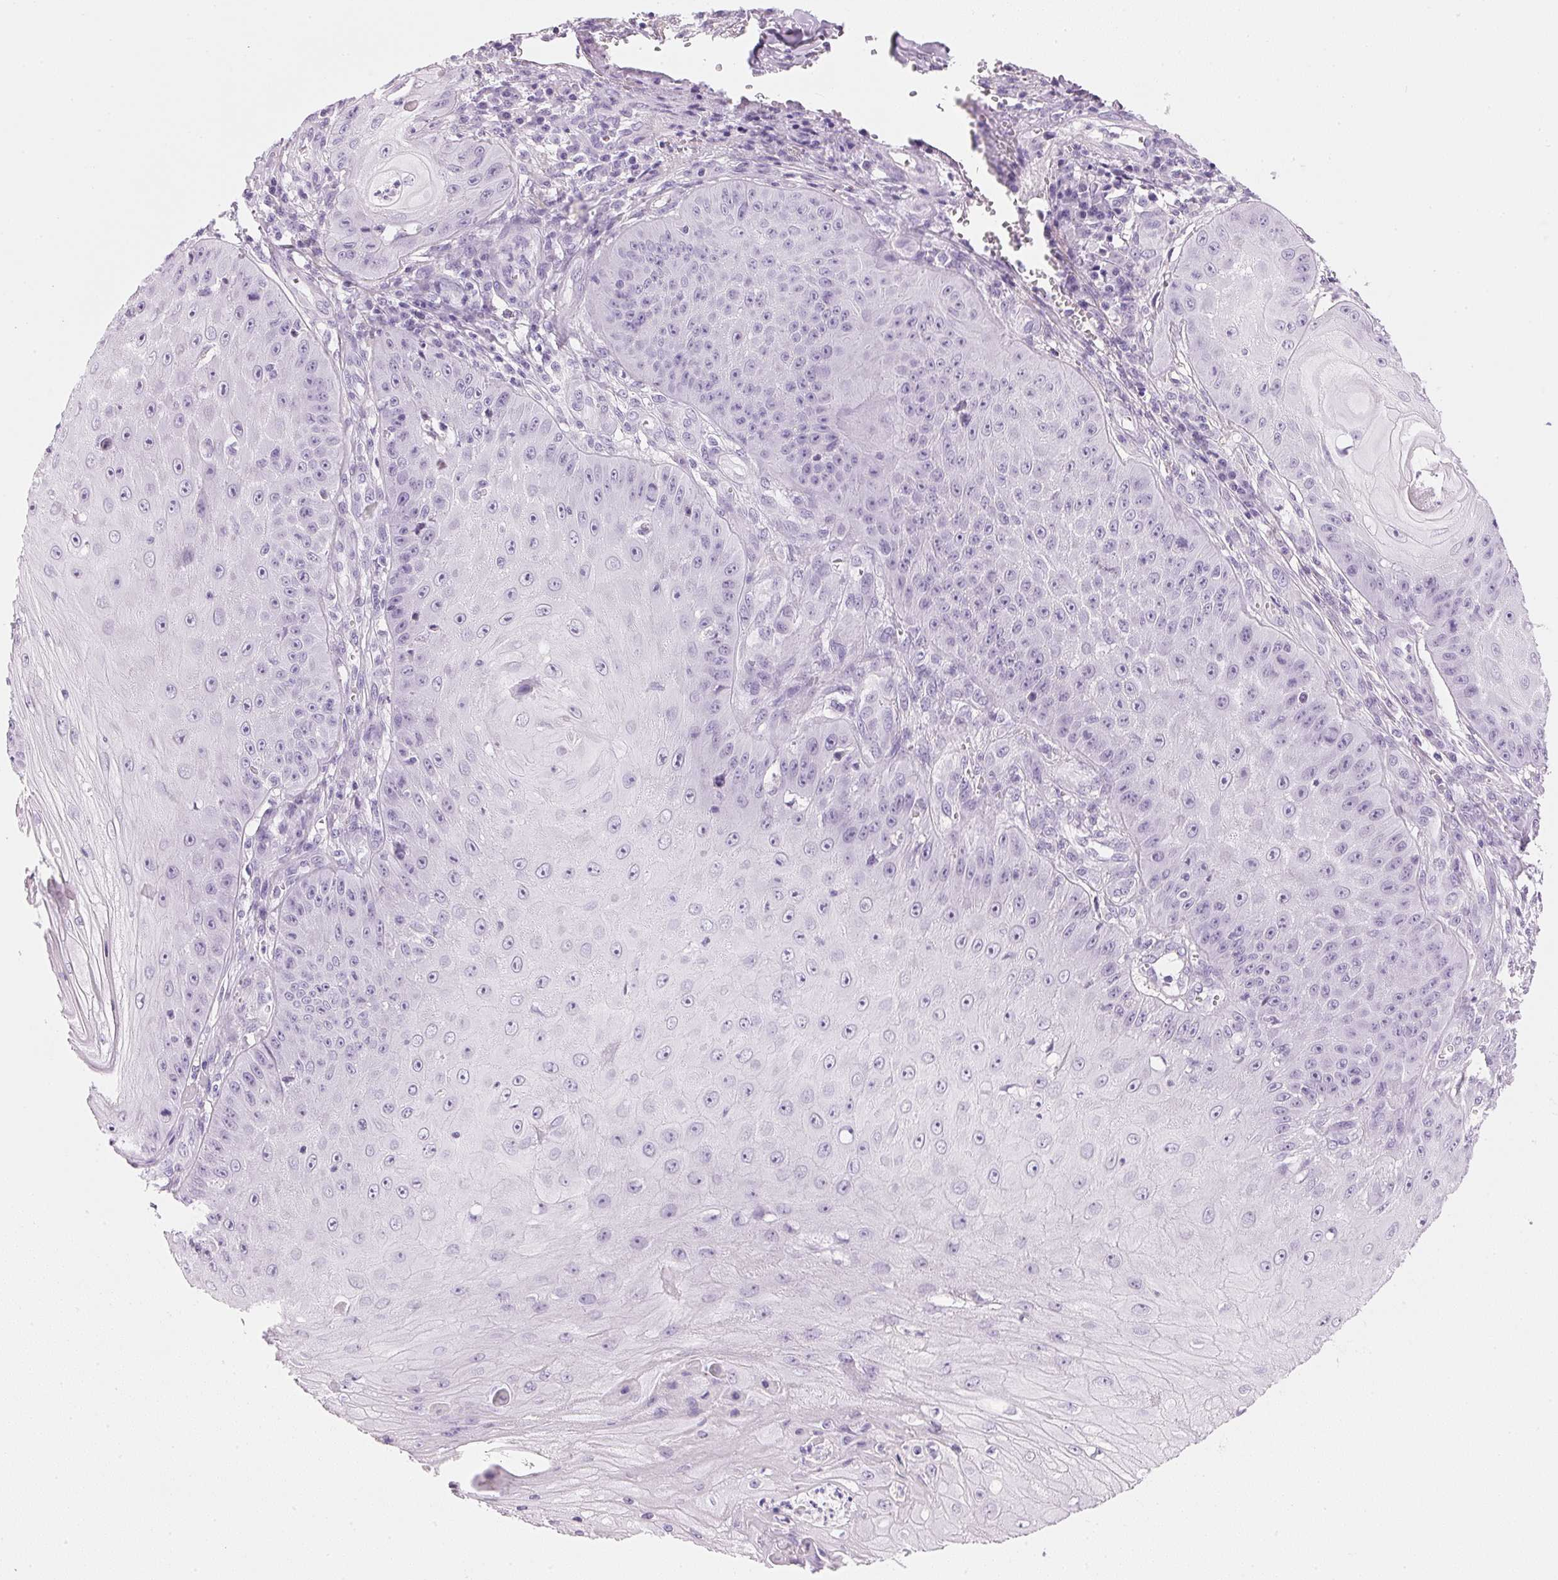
{"staining": {"intensity": "negative", "quantity": "none", "location": "none"}, "tissue": "skin cancer", "cell_type": "Tumor cells", "image_type": "cancer", "snomed": [{"axis": "morphology", "description": "Squamous cell carcinoma, NOS"}, {"axis": "topography", "description": "Skin"}], "caption": "Immunohistochemical staining of squamous cell carcinoma (skin) demonstrates no significant expression in tumor cells.", "gene": "IGFBP1", "patient": {"sex": "male", "age": 70}}